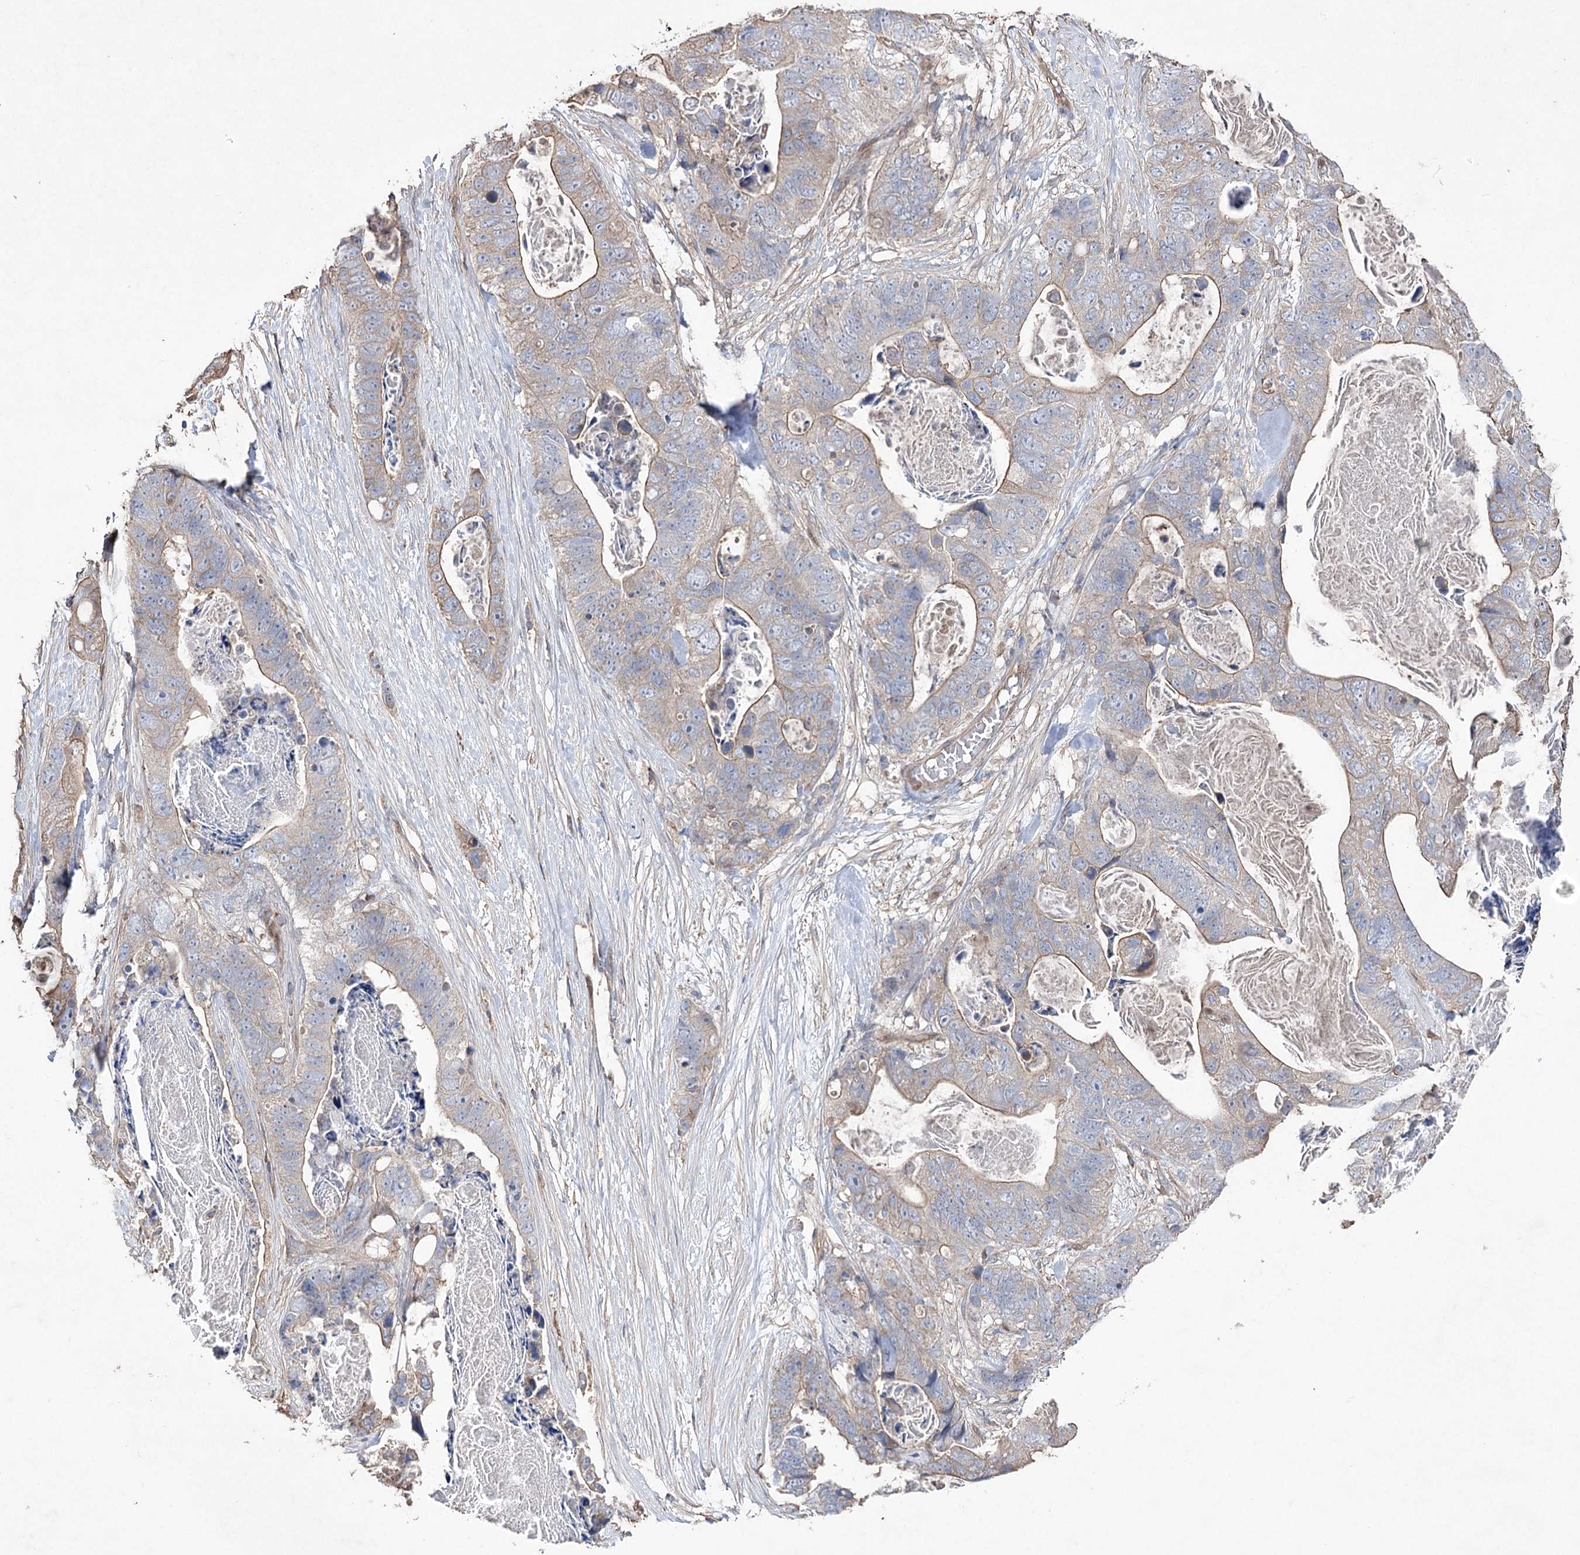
{"staining": {"intensity": "moderate", "quantity": "<25%", "location": "cytoplasmic/membranous"}, "tissue": "stomach cancer", "cell_type": "Tumor cells", "image_type": "cancer", "snomed": [{"axis": "morphology", "description": "Adenocarcinoma, NOS"}, {"axis": "topography", "description": "Stomach"}], "caption": "A low amount of moderate cytoplasmic/membranous expression is present in approximately <25% of tumor cells in stomach cancer (adenocarcinoma) tissue.", "gene": "FAM13B", "patient": {"sex": "female", "age": 89}}